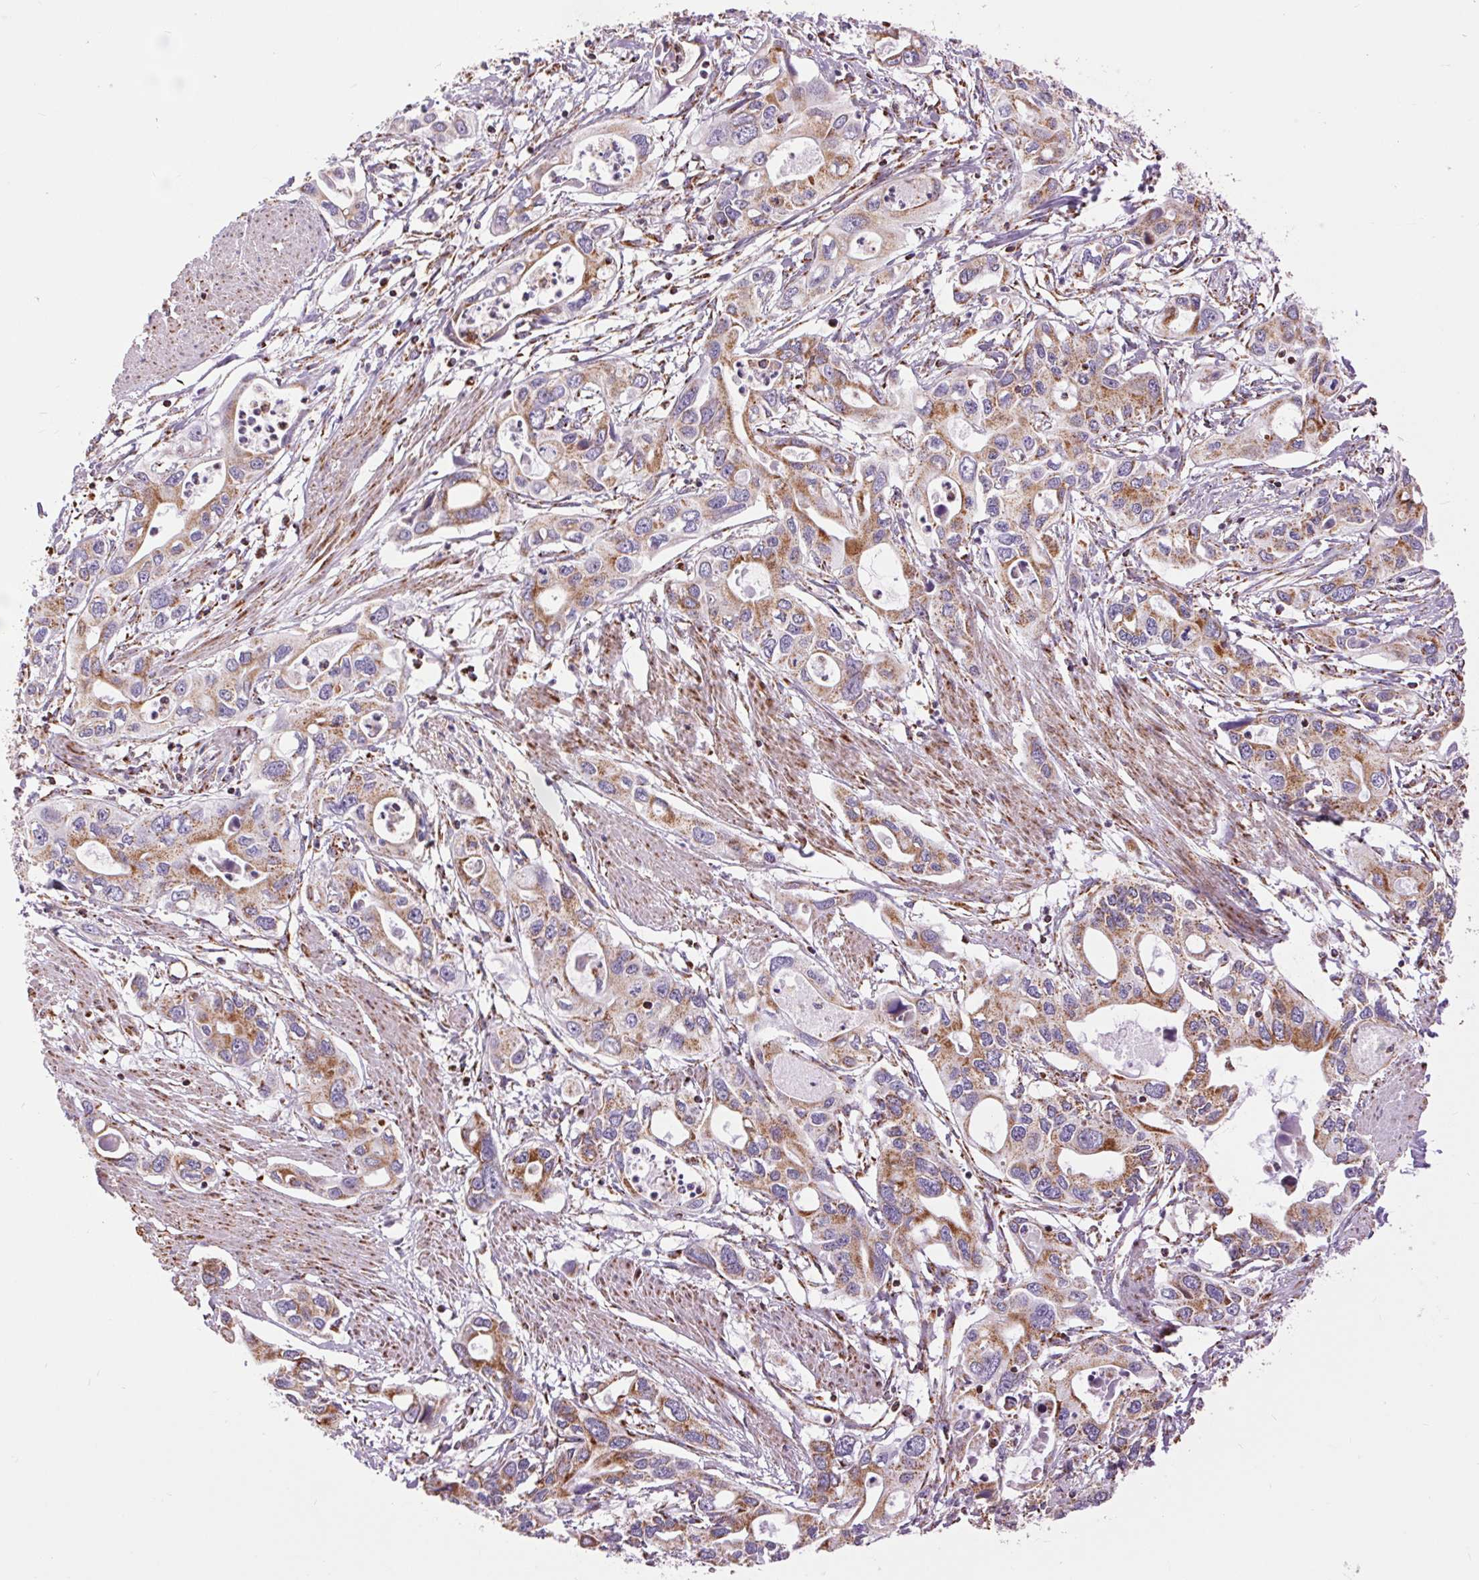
{"staining": {"intensity": "moderate", "quantity": ">75%", "location": "cytoplasmic/membranous"}, "tissue": "pancreatic cancer", "cell_type": "Tumor cells", "image_type": "cancer", "snomed": [{"axis": "morphology", "description": "Adenocarcinoma, NOS"}, {"axis": "topography", "description": "Pancreas"}], "caption": "Protein expression analysis of human pancreatic cancer (adenocarcinoma) reveals moderate cytoplasmic/membranous staining in approximately >75% of tumor cells.", "gene": "ATP5PB", "patient": {"sex": "male", "age": 60}}